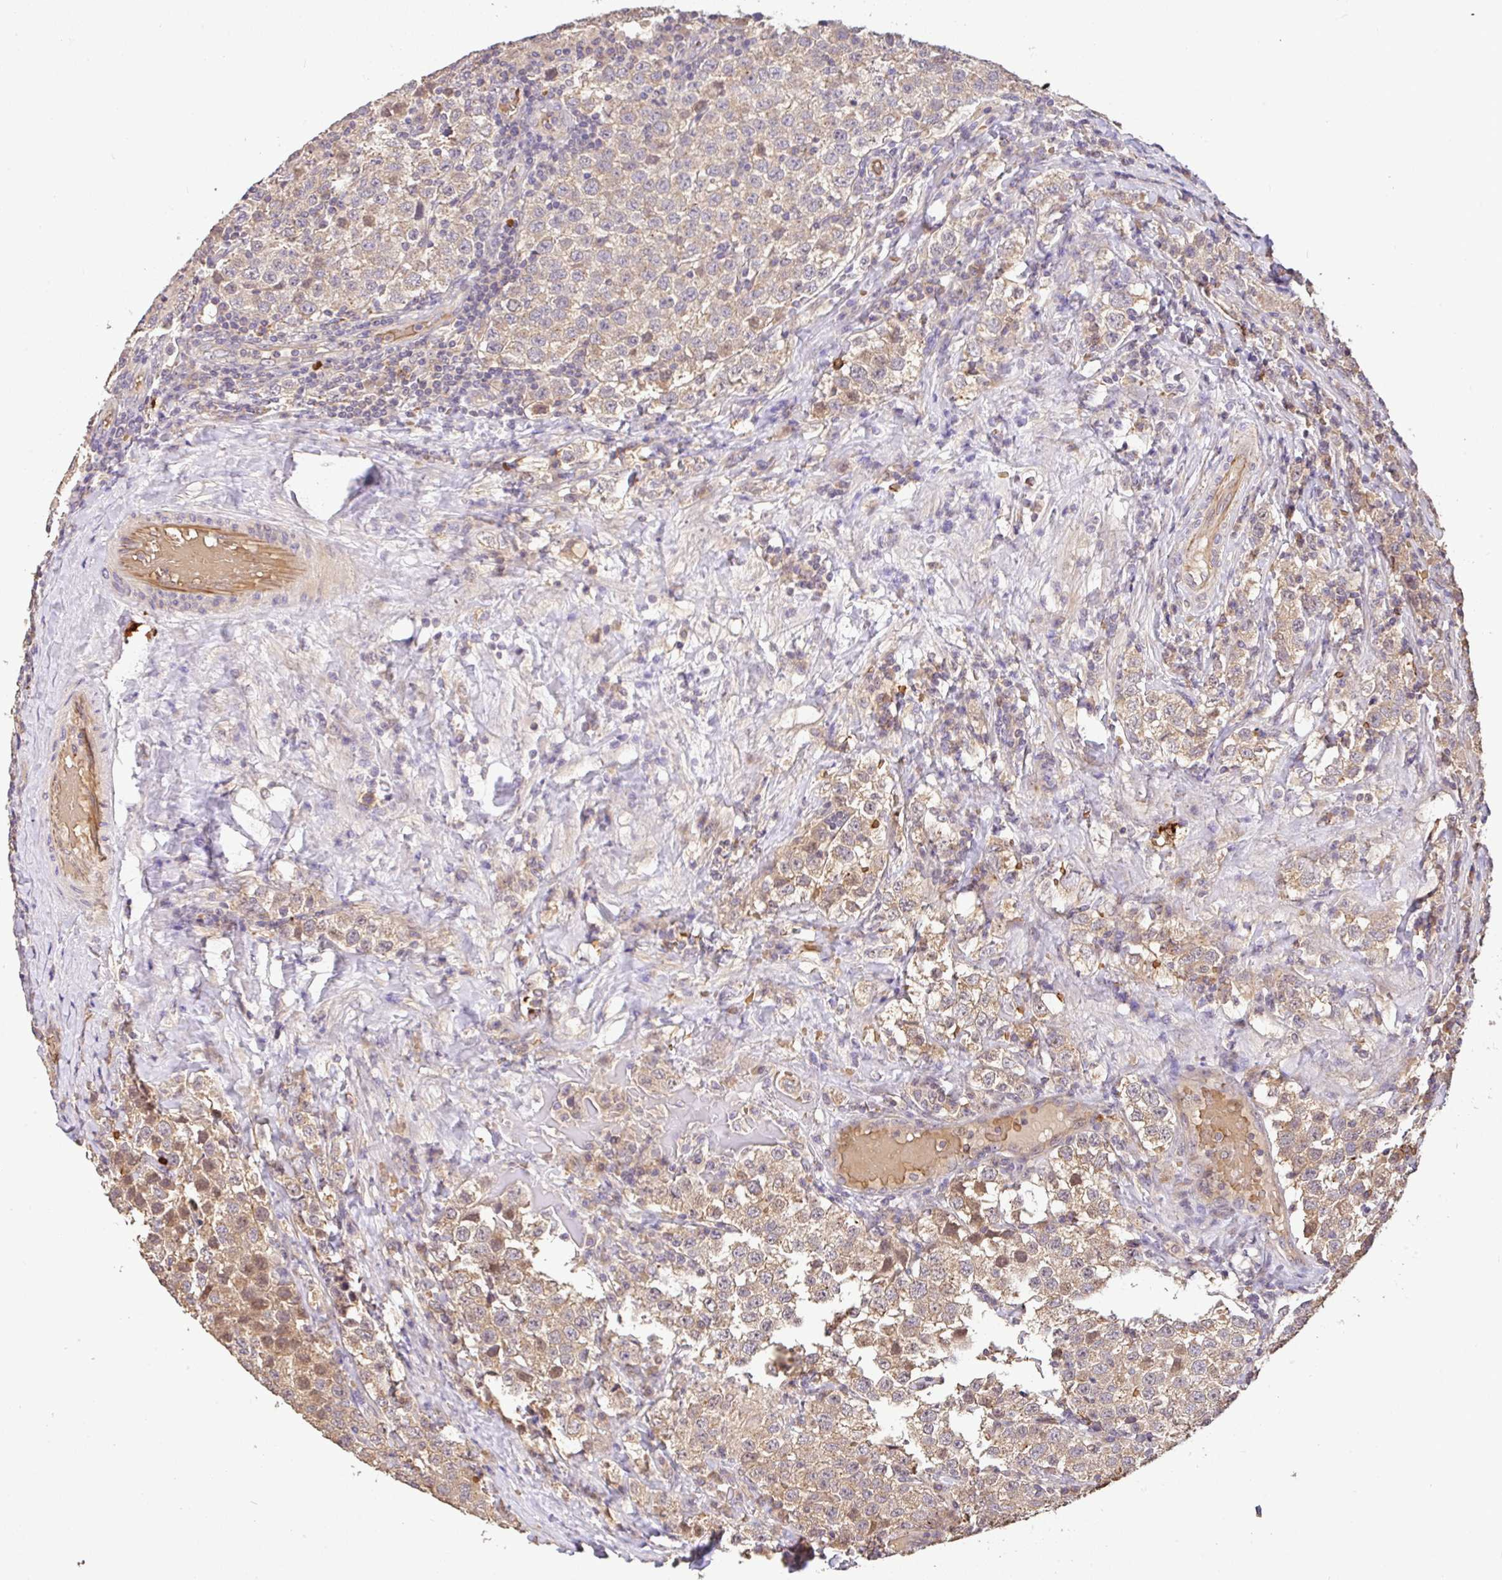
{"staining": {"intensity": "weak", "quantity": ">75%", "location": "cytoplasmic/membranous"}, "tissue": "testis cancer", "cell_type": "Tumor cells", "image_type": "cancer", "snomed": [{"axis": "morphology", "description": "Seminoma, NOS"}, {"axis": "topography", "description": "Testis"}], "caption": "Immunohistochemical staining of testis cancer exhibits low levels of weak cytoplasmic/membranous expression in about >75% of tumor cells.", "gene": "C1QTNF9B", "patient": {"sex": "male", "age": 34}}